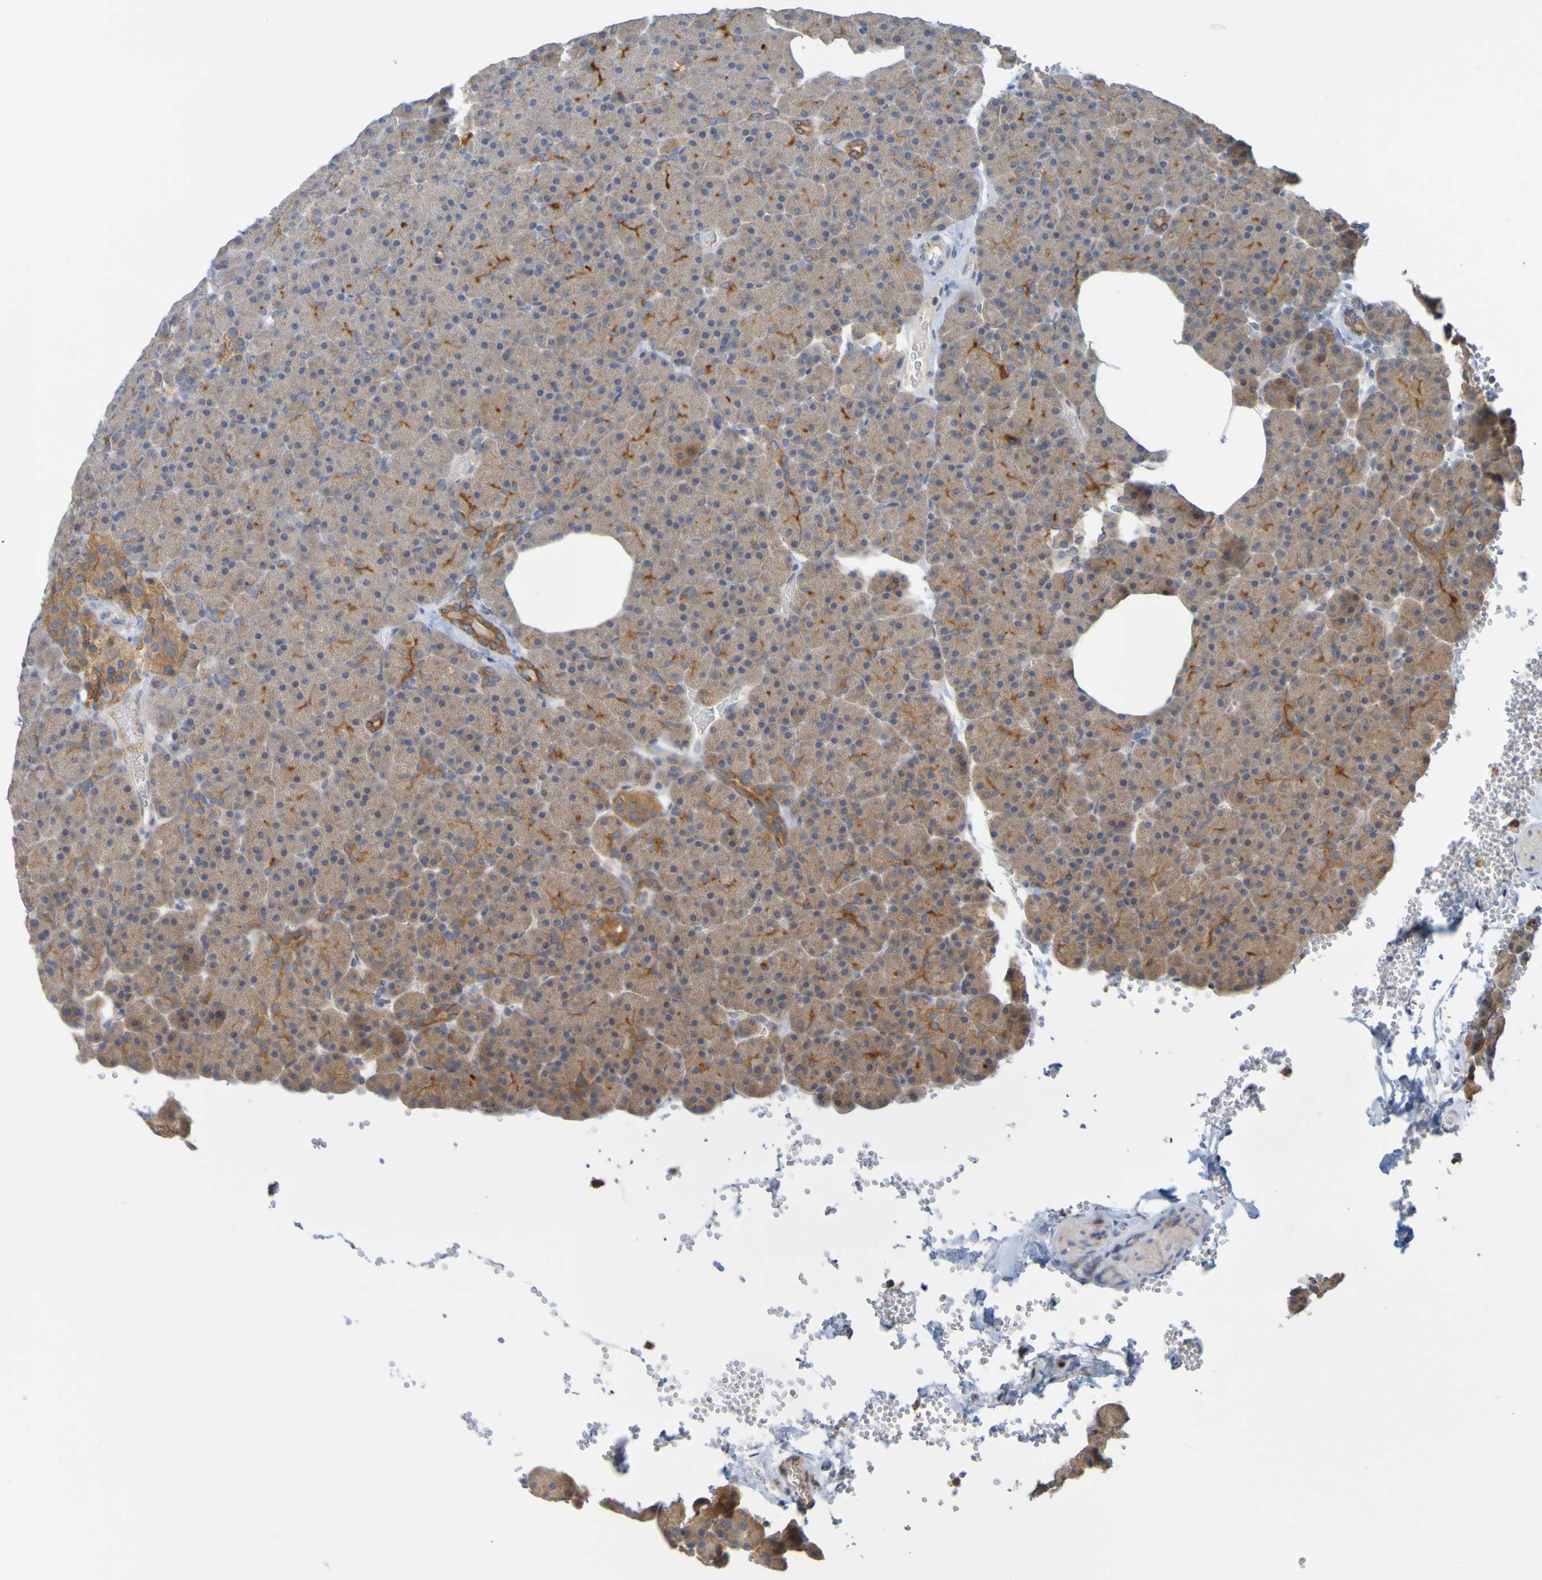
{"staining": {"intensity": "weak", "quantity": ">75%", "location": "cytoplasmic/membranous"}, "tissue": "pancreas", "cell_type": "Exocrine glandular cells", "image_type": "normal", "snomed": [{"axis": "morphology", "description": "Normal tissue, NOS"}, {"axis": "topography", "description": "Pancreas"}], "caption": "IHC photomicrograph of benign pancreas: pancreas stained using immunohistochemistry (IHC) reveals low levels of weak protein expression localized specifically in the cytoplasmic/membranous of exocrine glandular cells, appearing as a cytoplasmic/membranous brown color.", "gene": "NAV2", "patient": {"sex": "female", "age": 35}}